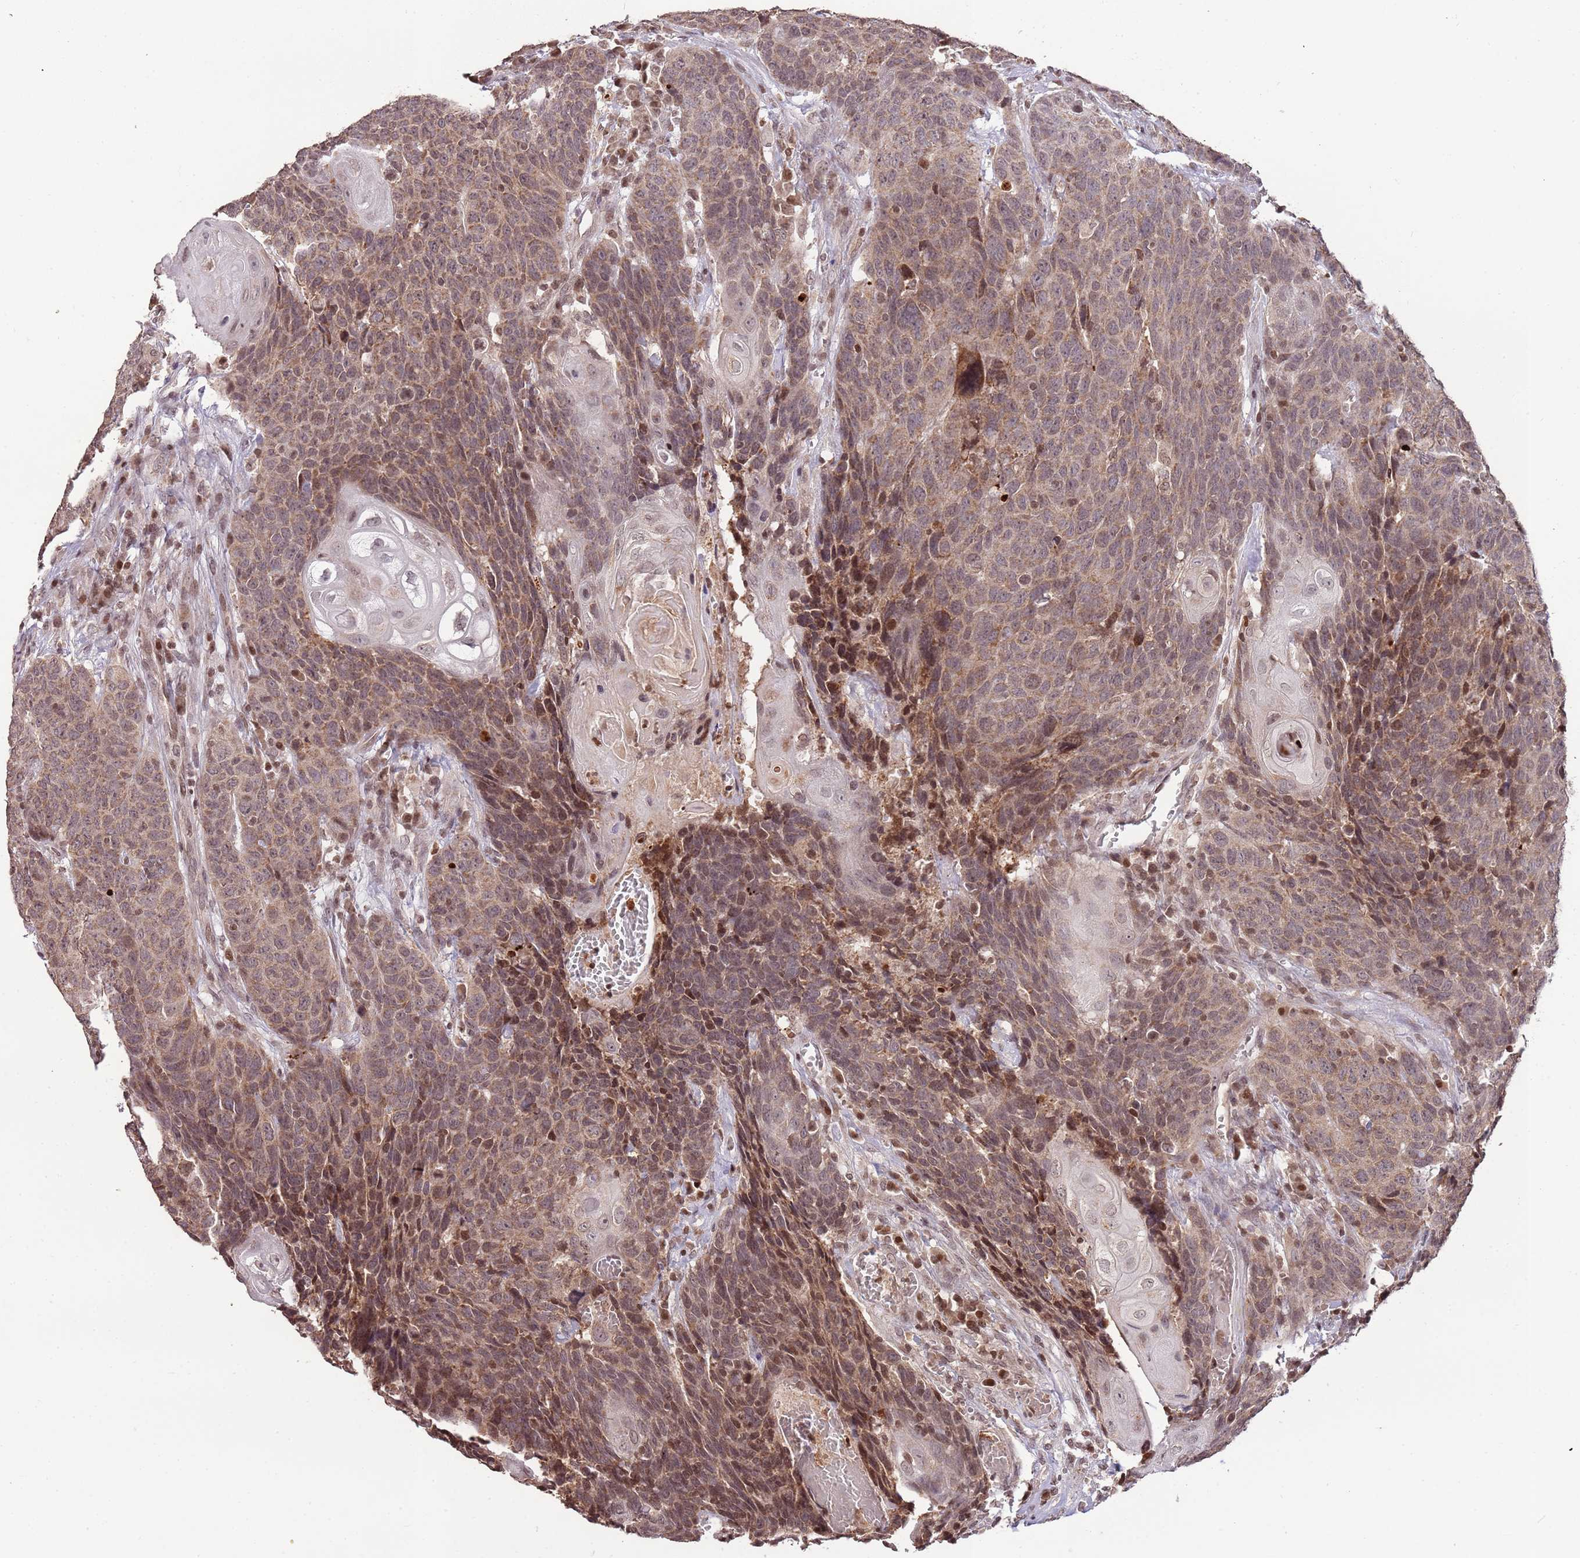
{"staining": {"intensity": "weak", "quantity": ">75%", "location": "cytoplasmic/membranous,nuclear"}, "tissue": "head and neck cancer", "cell_type": "Tumor cells", "image_type": "cancer", "snomed": [{"axis": "morphology", "description": "Squamous cell carcinoma, NOS"}, {"axis": "topography", "description": "Head-Neck"}], "caption": "A high-resolution image shows immunohistochemistry staining of head and neck cancer, which exhibits weak cytoplasmic/membranous and nuclear staining in about >75% of tumor cells.", "gene": "SAMSN1", "patient": {"sex": "male", "age": 66}}